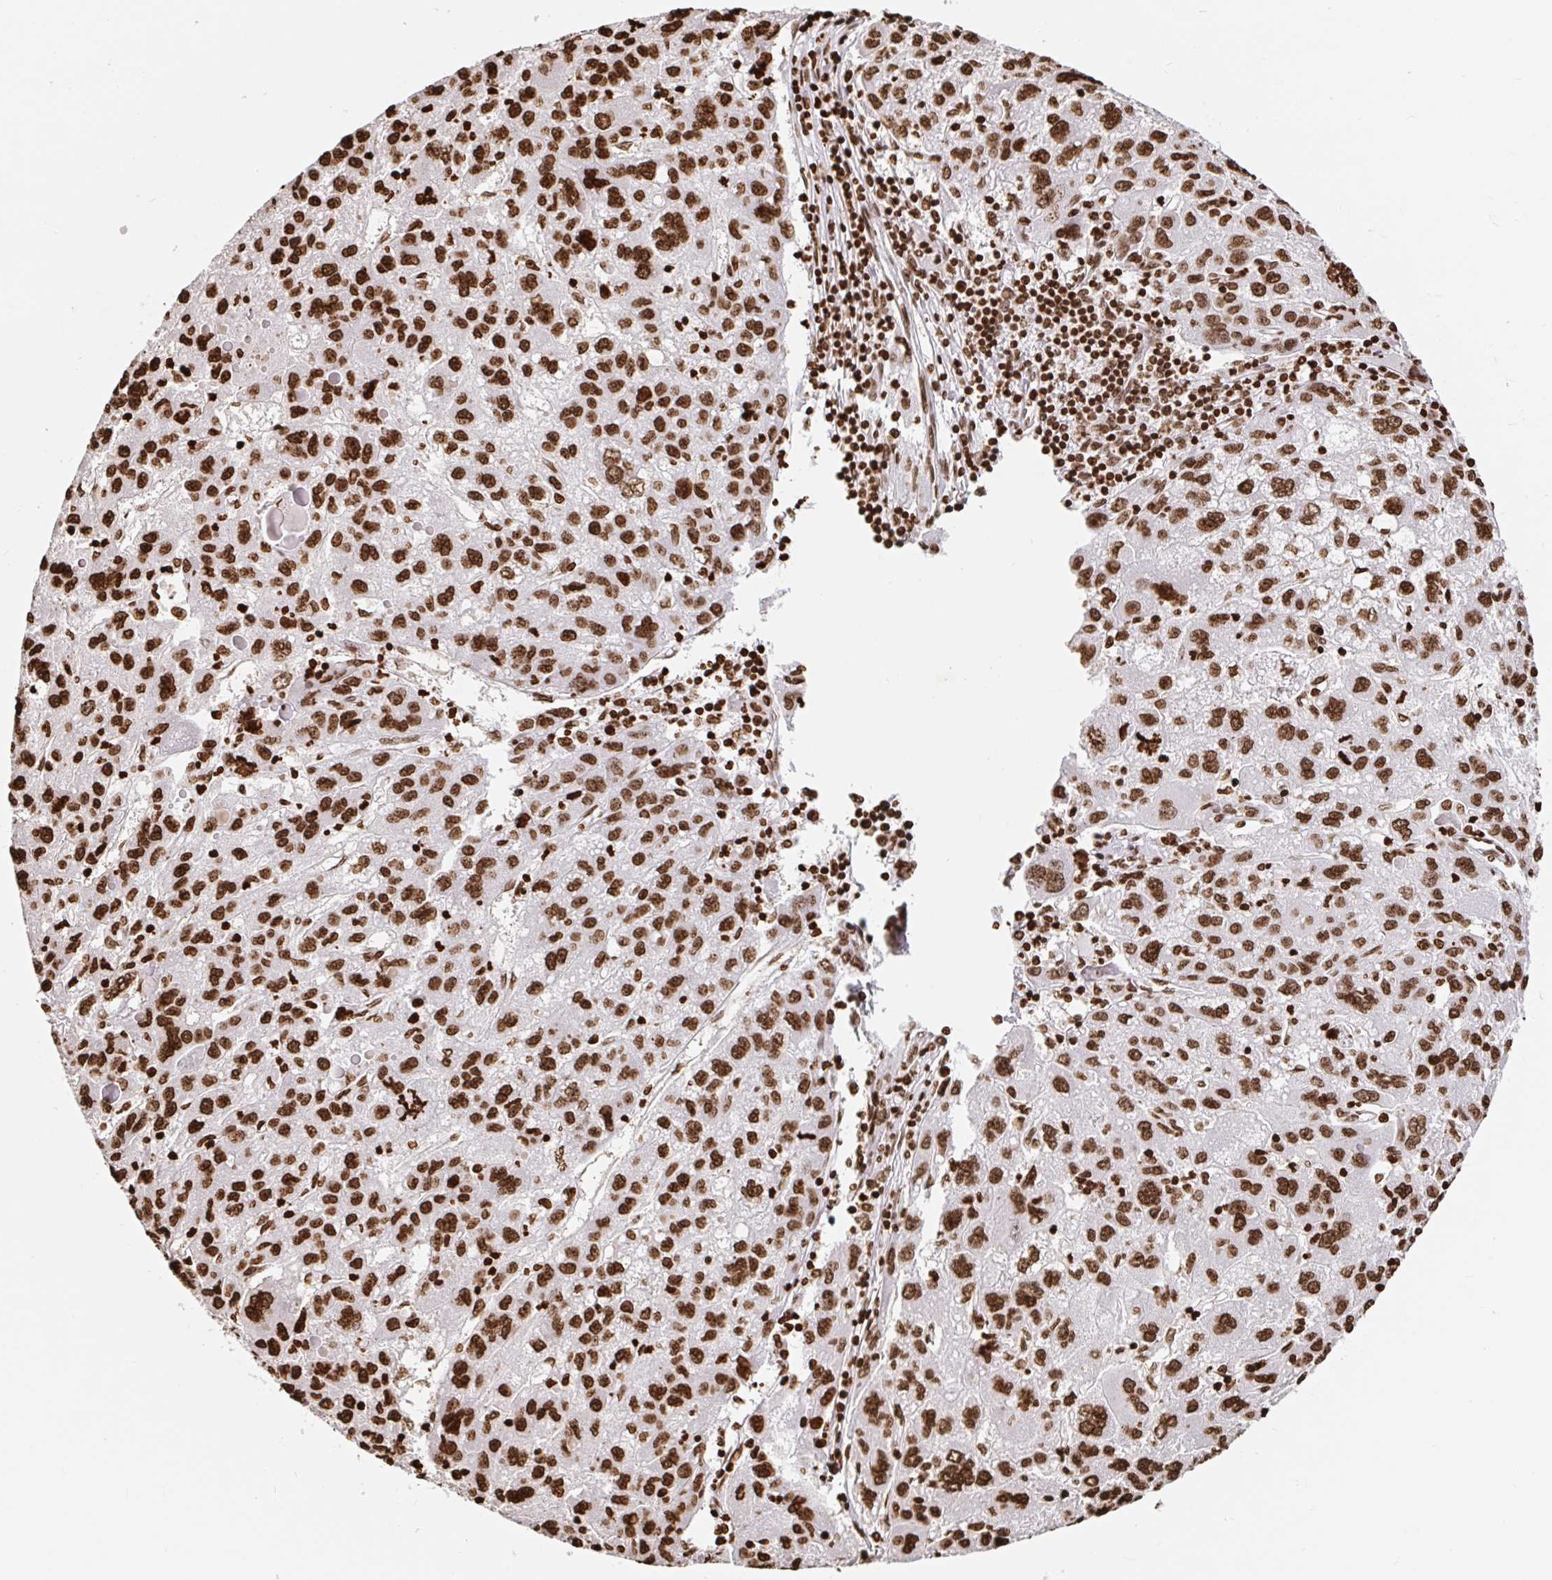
{"staining": {"intensity": "strong", "quantity": ">75%", "location": "nuclear"}, "tissue": "liver cancer", "cell_type": "Tumor cells", "image_type": "cancer", "snomed": [{"axis": "morphology", "description": "Carcinoma, Hepatocellular, NOS"}, {"axis": "topography", "description": "Liver"}], "caption": "The histopathology image displays staining of liver cancer, revealing strong nuclear protein positivity (brown color) within tumor cells.", "gene": "H2BC5", "patient": {"sex": "female", "age": 77}}